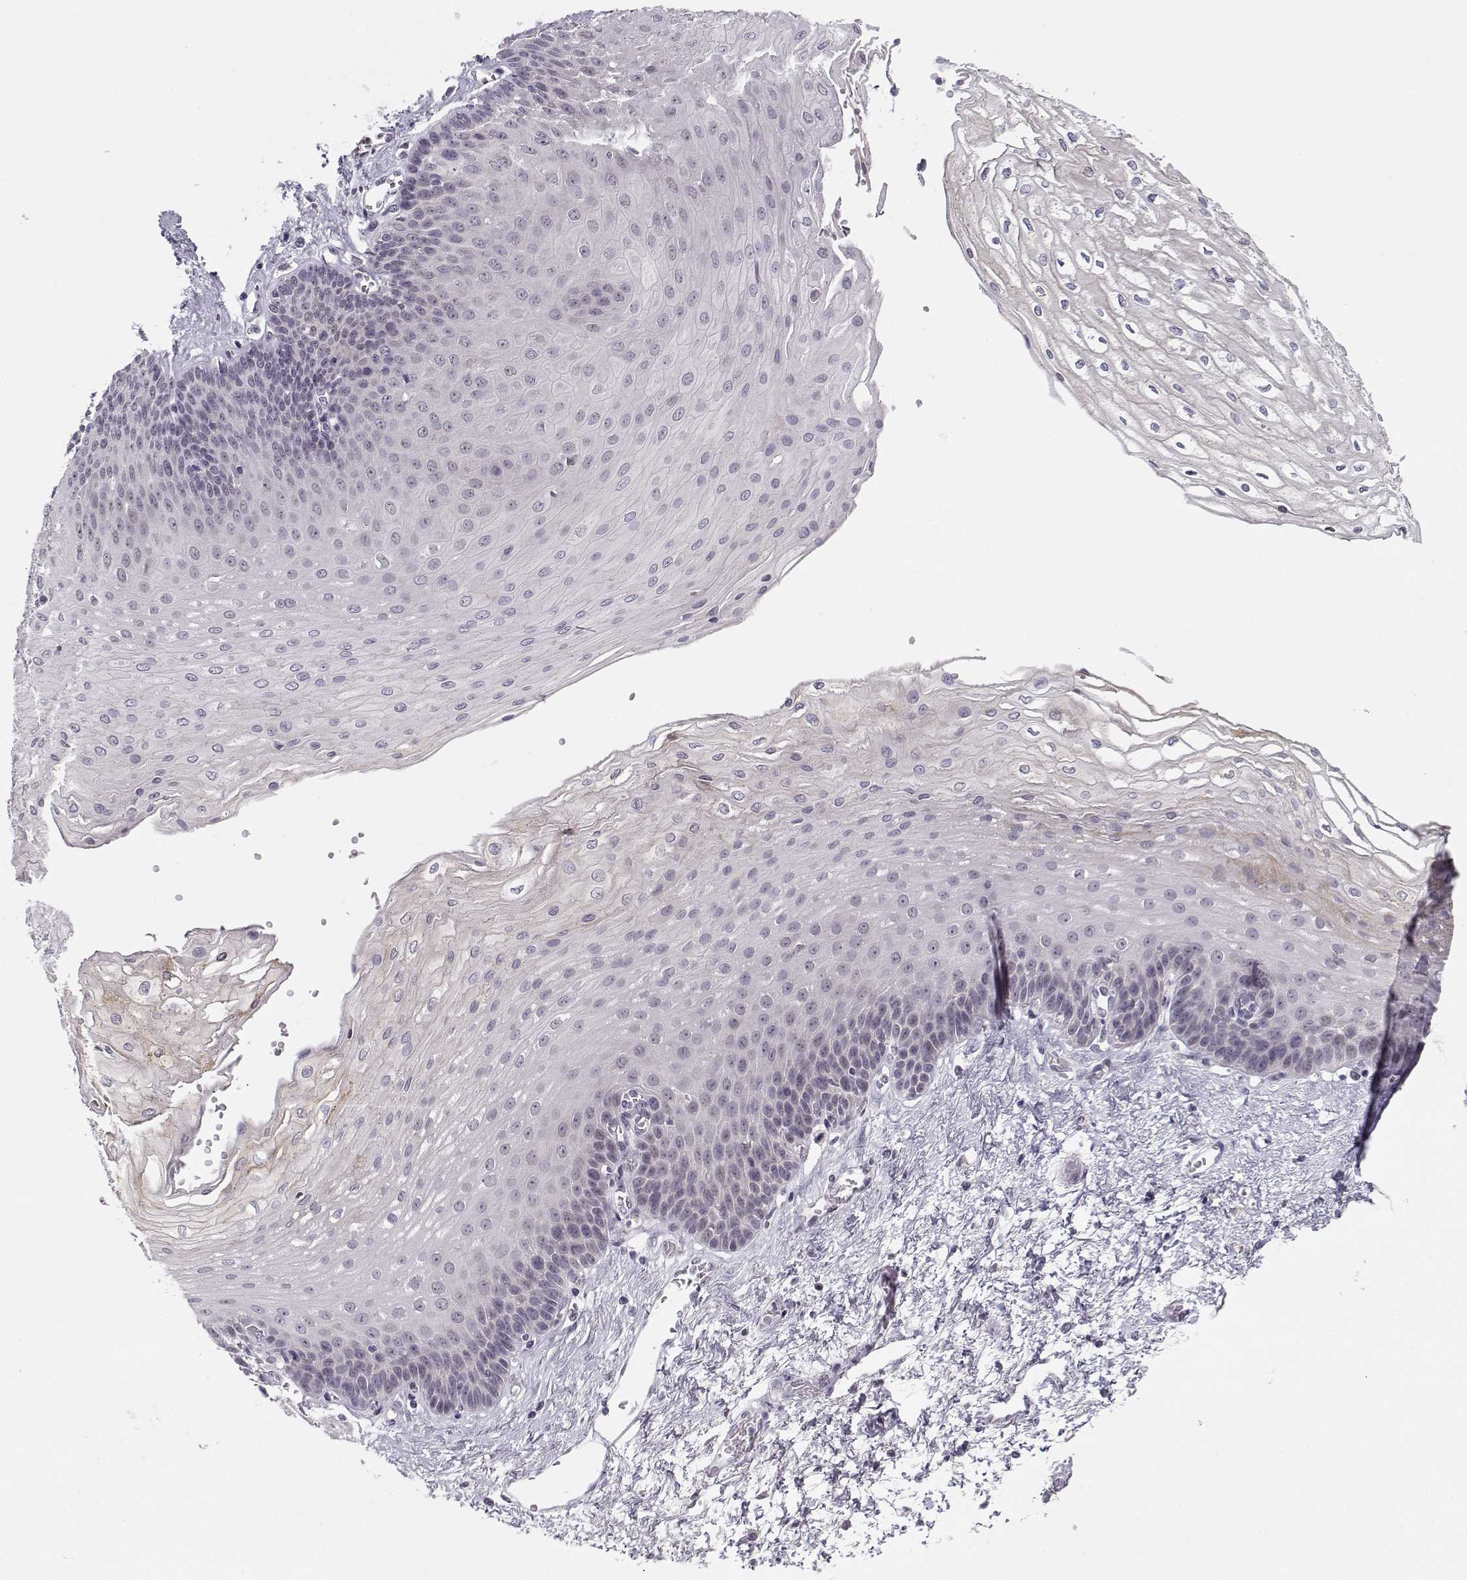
{"staining": {"intensity": "negative", "quantity": "none", "location": "none"}, "tissue": "esophagus", "cell_type": "Squamous epithelial cells", "image_type": "normal", "snomed": [{"axis": "morphology", "description": "Normal tissue, NOS"}, {"axis": "topography", "description": "Esophagus"}], "caption": "IHC histopathology image of normal human esophagus stained for a protein (brown), which demonstrates no expression in squamous epithelial cells. (Stains: DAB (3,3'-diaminobenzidine) IHC with hematoxylin counter stain, Microscopy: brightfield microscopy at high magnification).", "gene": "C16orf86", "patient": {"sex": "female", "age": 62}}